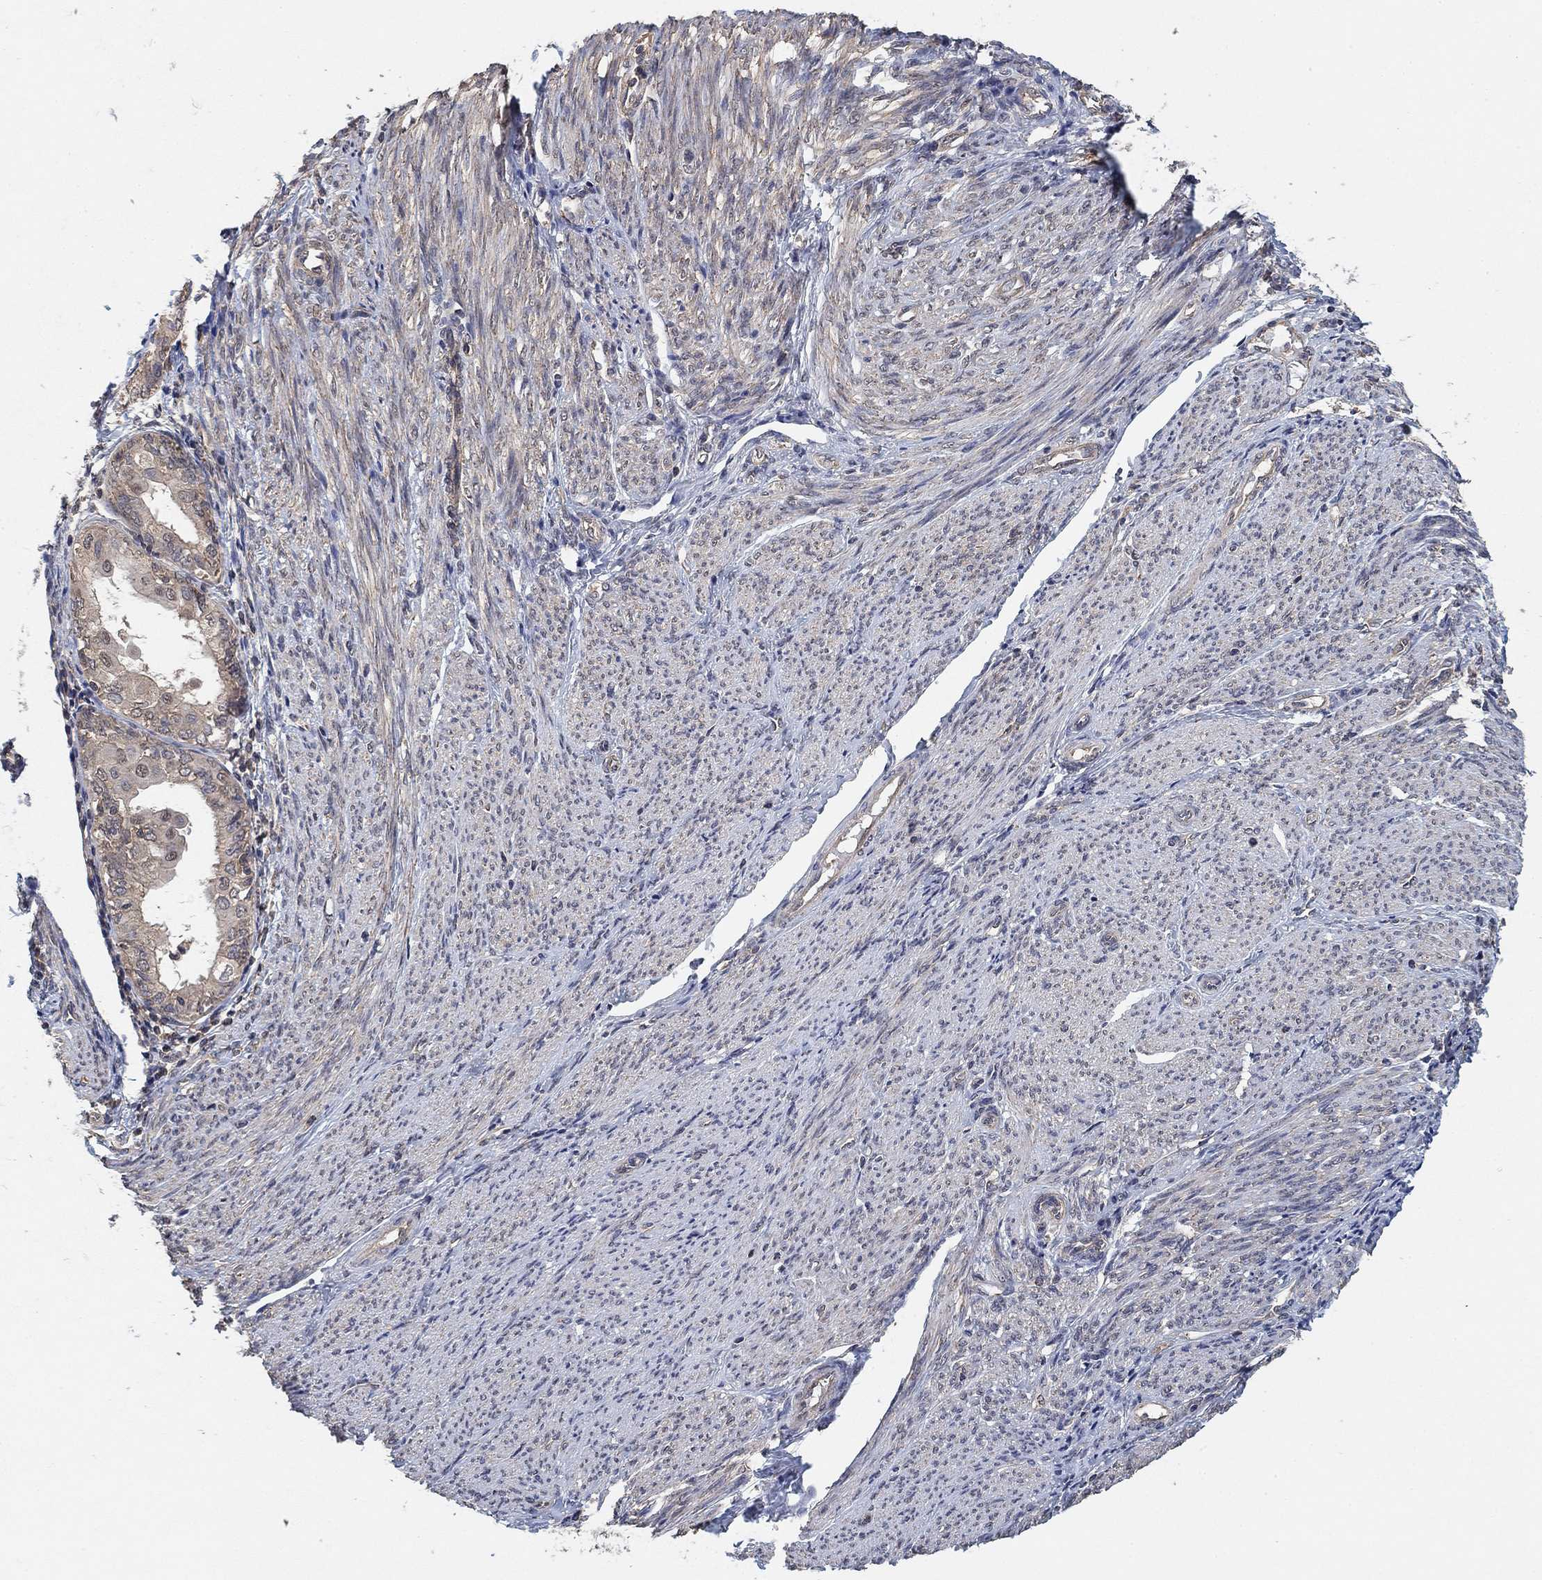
{"staining": {"intensity": "negative", "quantity": "none", "location": "none"}, "tissue": "endometrial cancer", "cell_type": "Tumor cells", "image_type": "cancer", "snomed": [{"axis": "morphology", "description": "Adenocarcinoma, NOS"}, {"axis": "topography", "description": "Endometrium"}], "caption": "Protein analysis of endometrial adenocarcinoma shows no significant staining in tumor cells.", "gene": "CCDC43", "patient": {"sex": "female", "age": 68}}